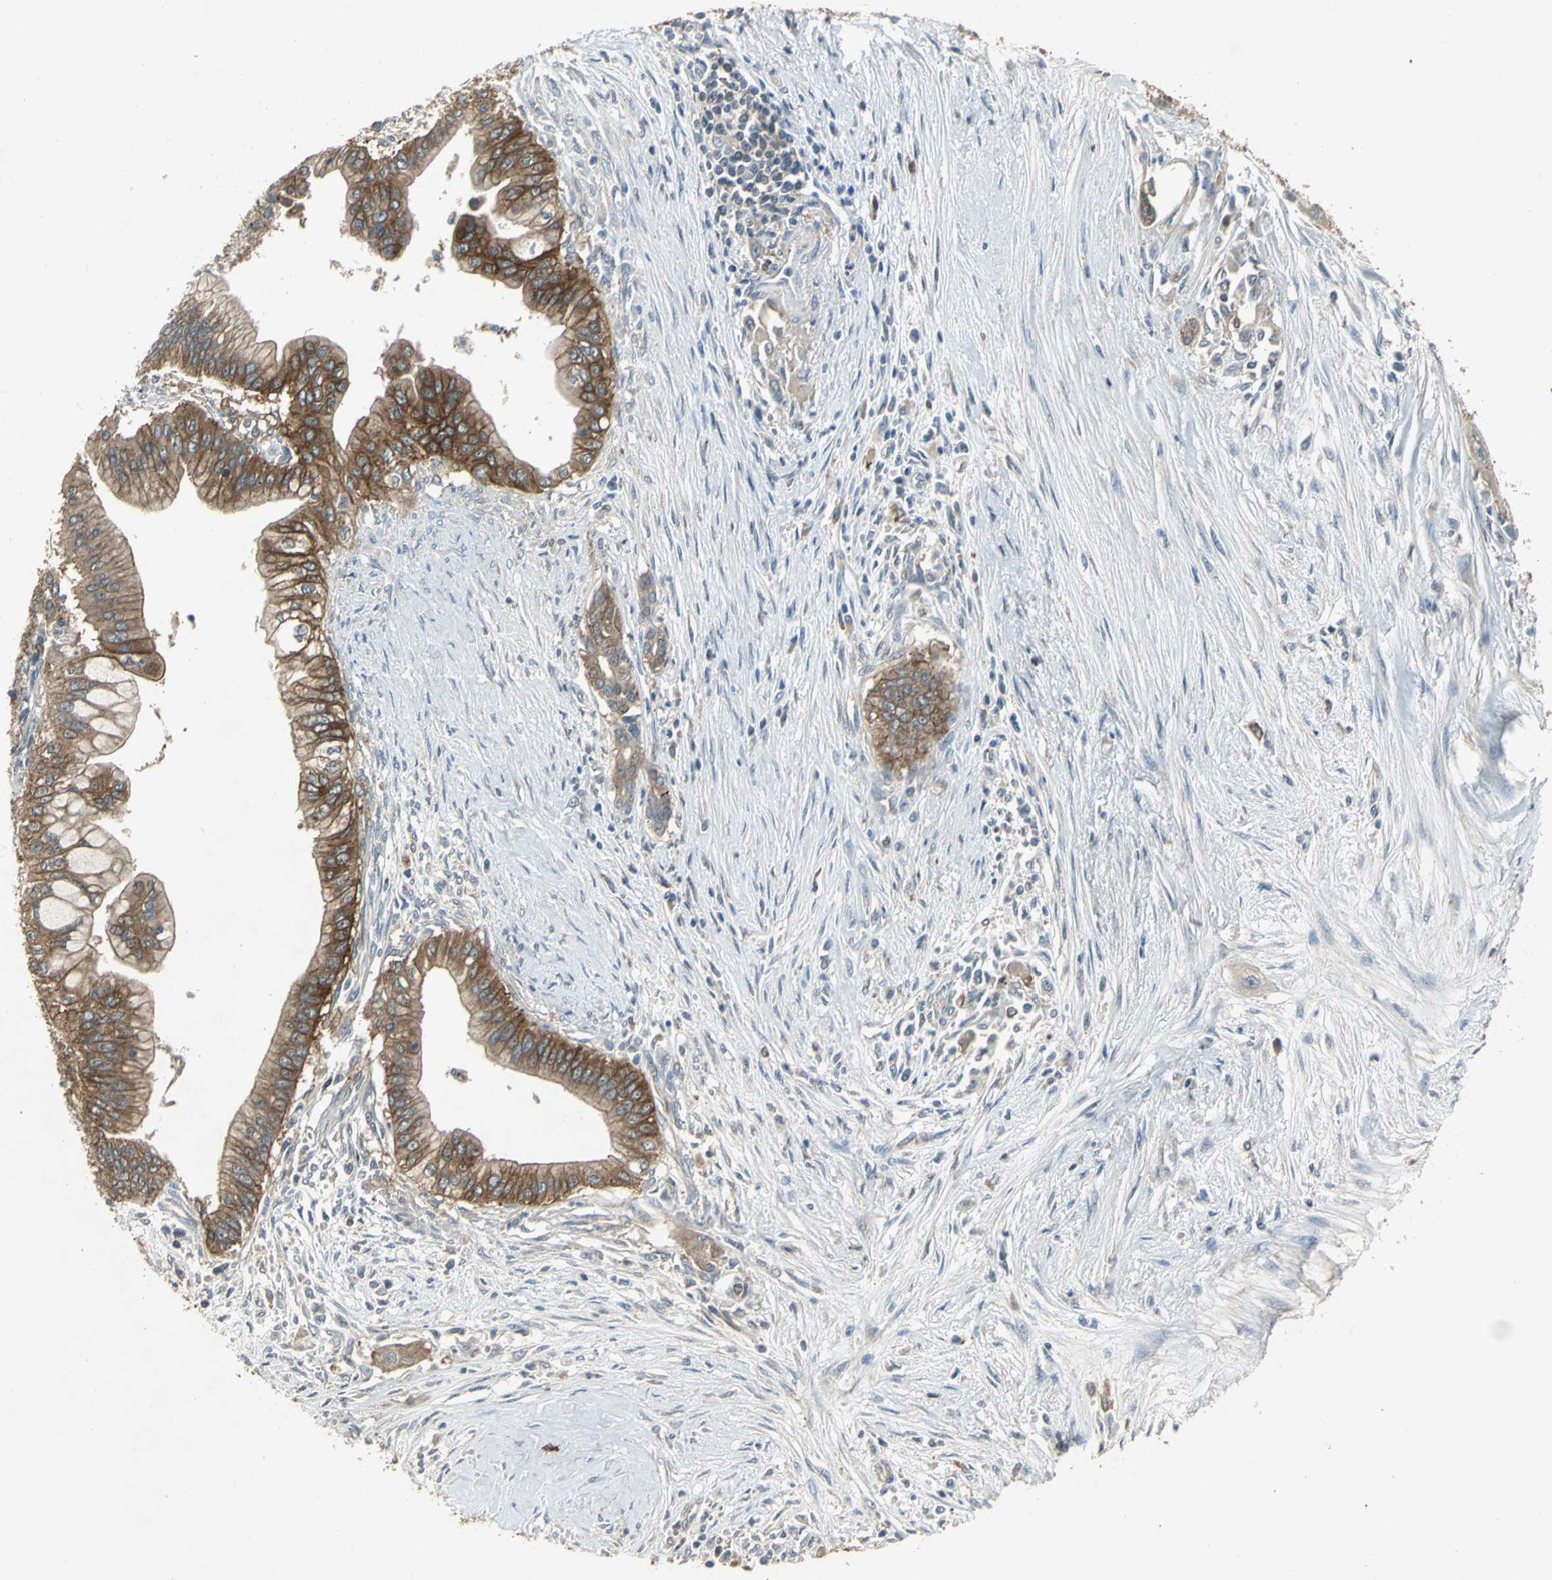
{"staining": {"intensity": "moderate", "quantity": ">75%", "location": "cytoplasmic/membranous"}, "tissue": "pancreatic cancer", "cell_type": "Tumor cells", "image_type": "cancer", "snomed": [{"axis": "morphology", "description": "Adenocarcinoma, NOS"}, {"axis": "topography", "description": "Pancreas"}], "caption": "Pancreatic cancer stained with a brown dye reveals moderate cytoplasmic/membranous positive positivity in about >75% of tumor cells.", "gene": "MET", "patient": {"sex": "male", "age": 59}}